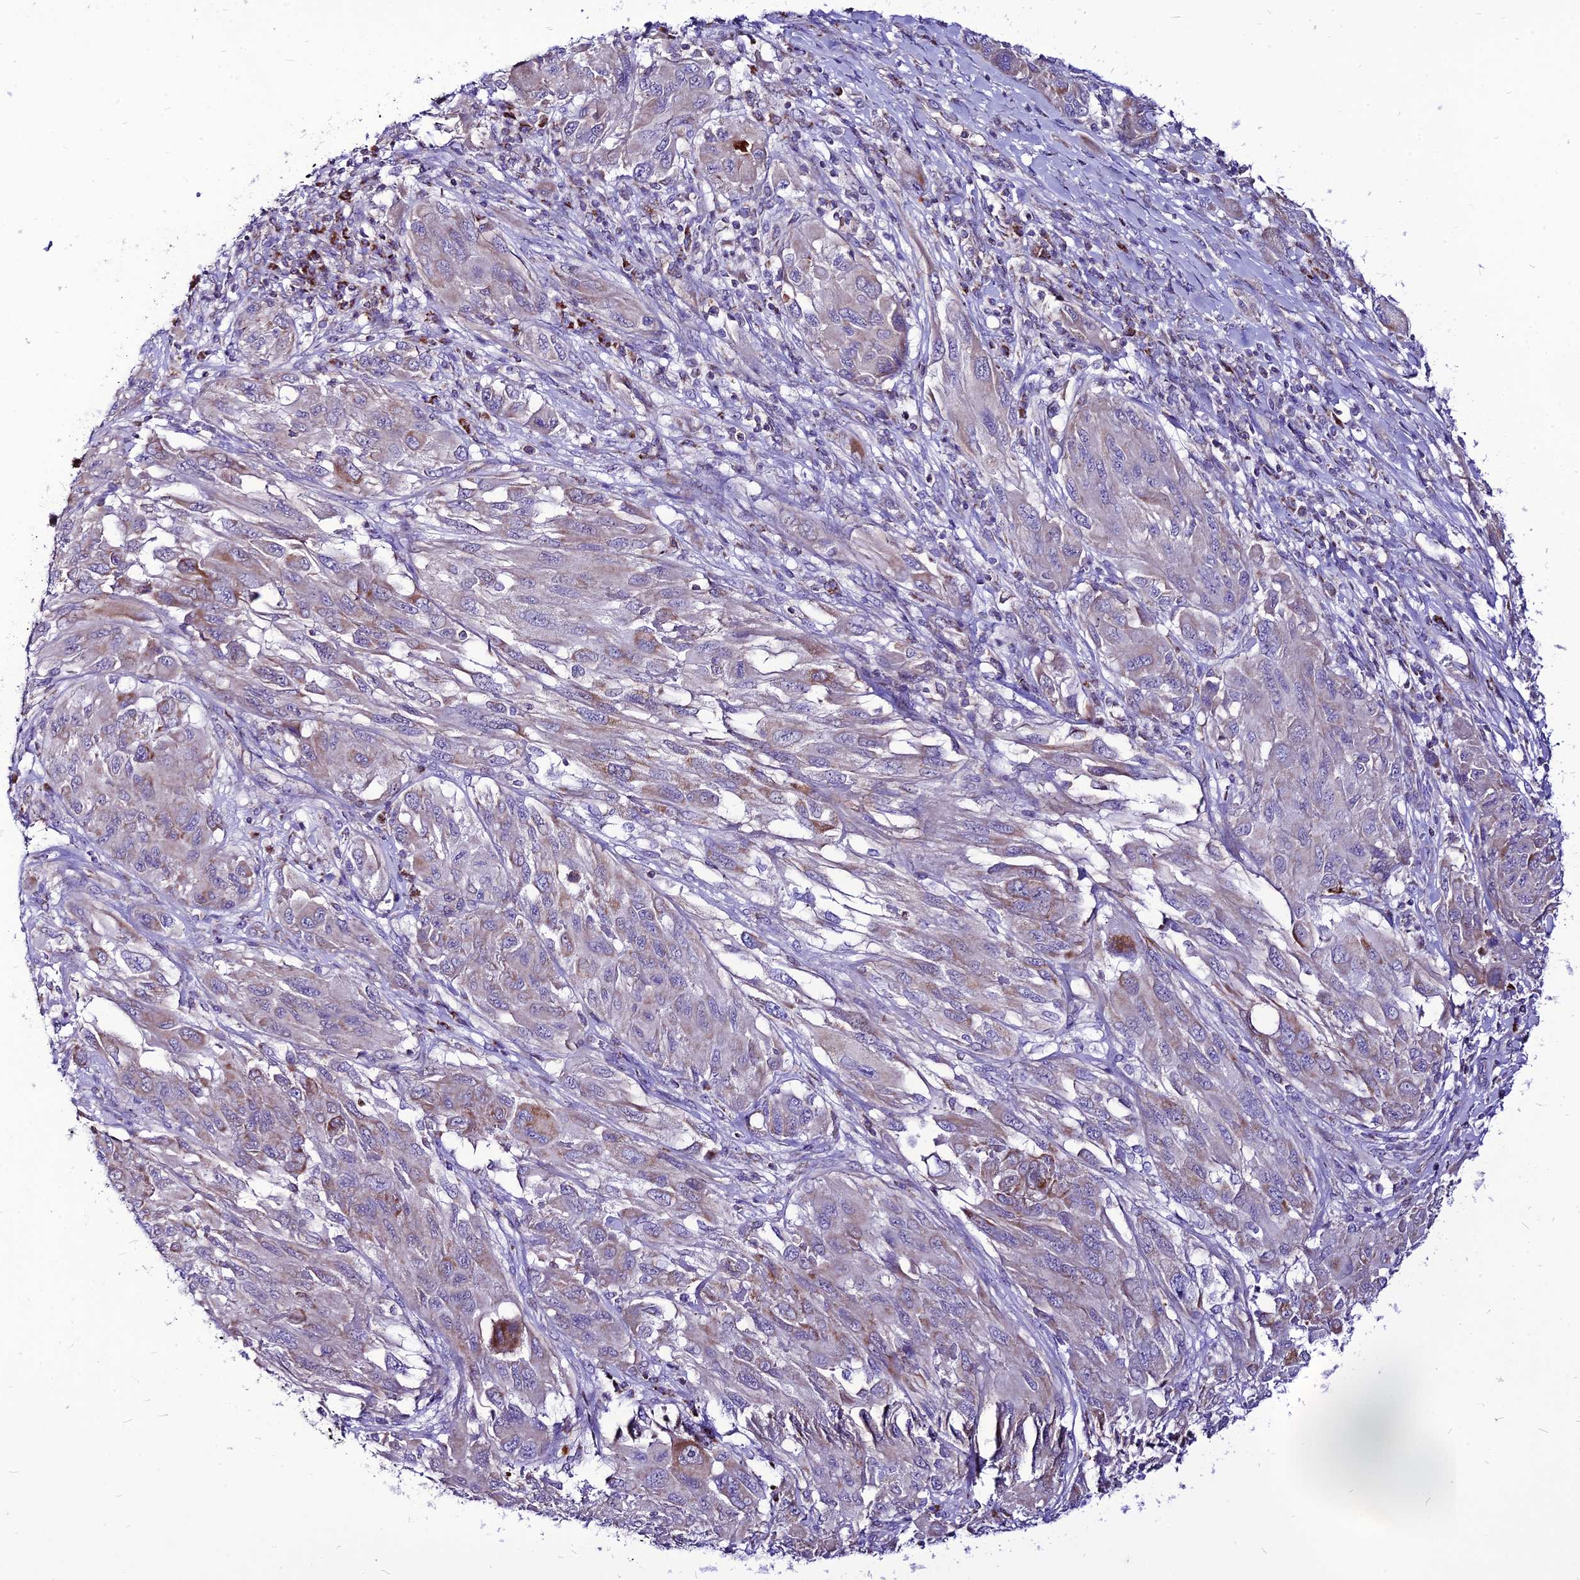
{"staining": {"intensity": "weak", "quantity": "<25%", "location": "cytoplasmic/membranous"}, "tissue": "melanoma", "cell_type": "Tumor cells", "image_type": "cancer", "snomed": [{"axis": "morphology", "description": "Malignant melanoma, NOS"}, {"axis": "topography", "description": "Skin"}], "caption": "A high-resolution histopathology image shows IHC staining of melanoma, which demonstrates no significant expression in tumor cells.", "gene": "ECI1", "patient": {"sex": "female", "age": 91}}